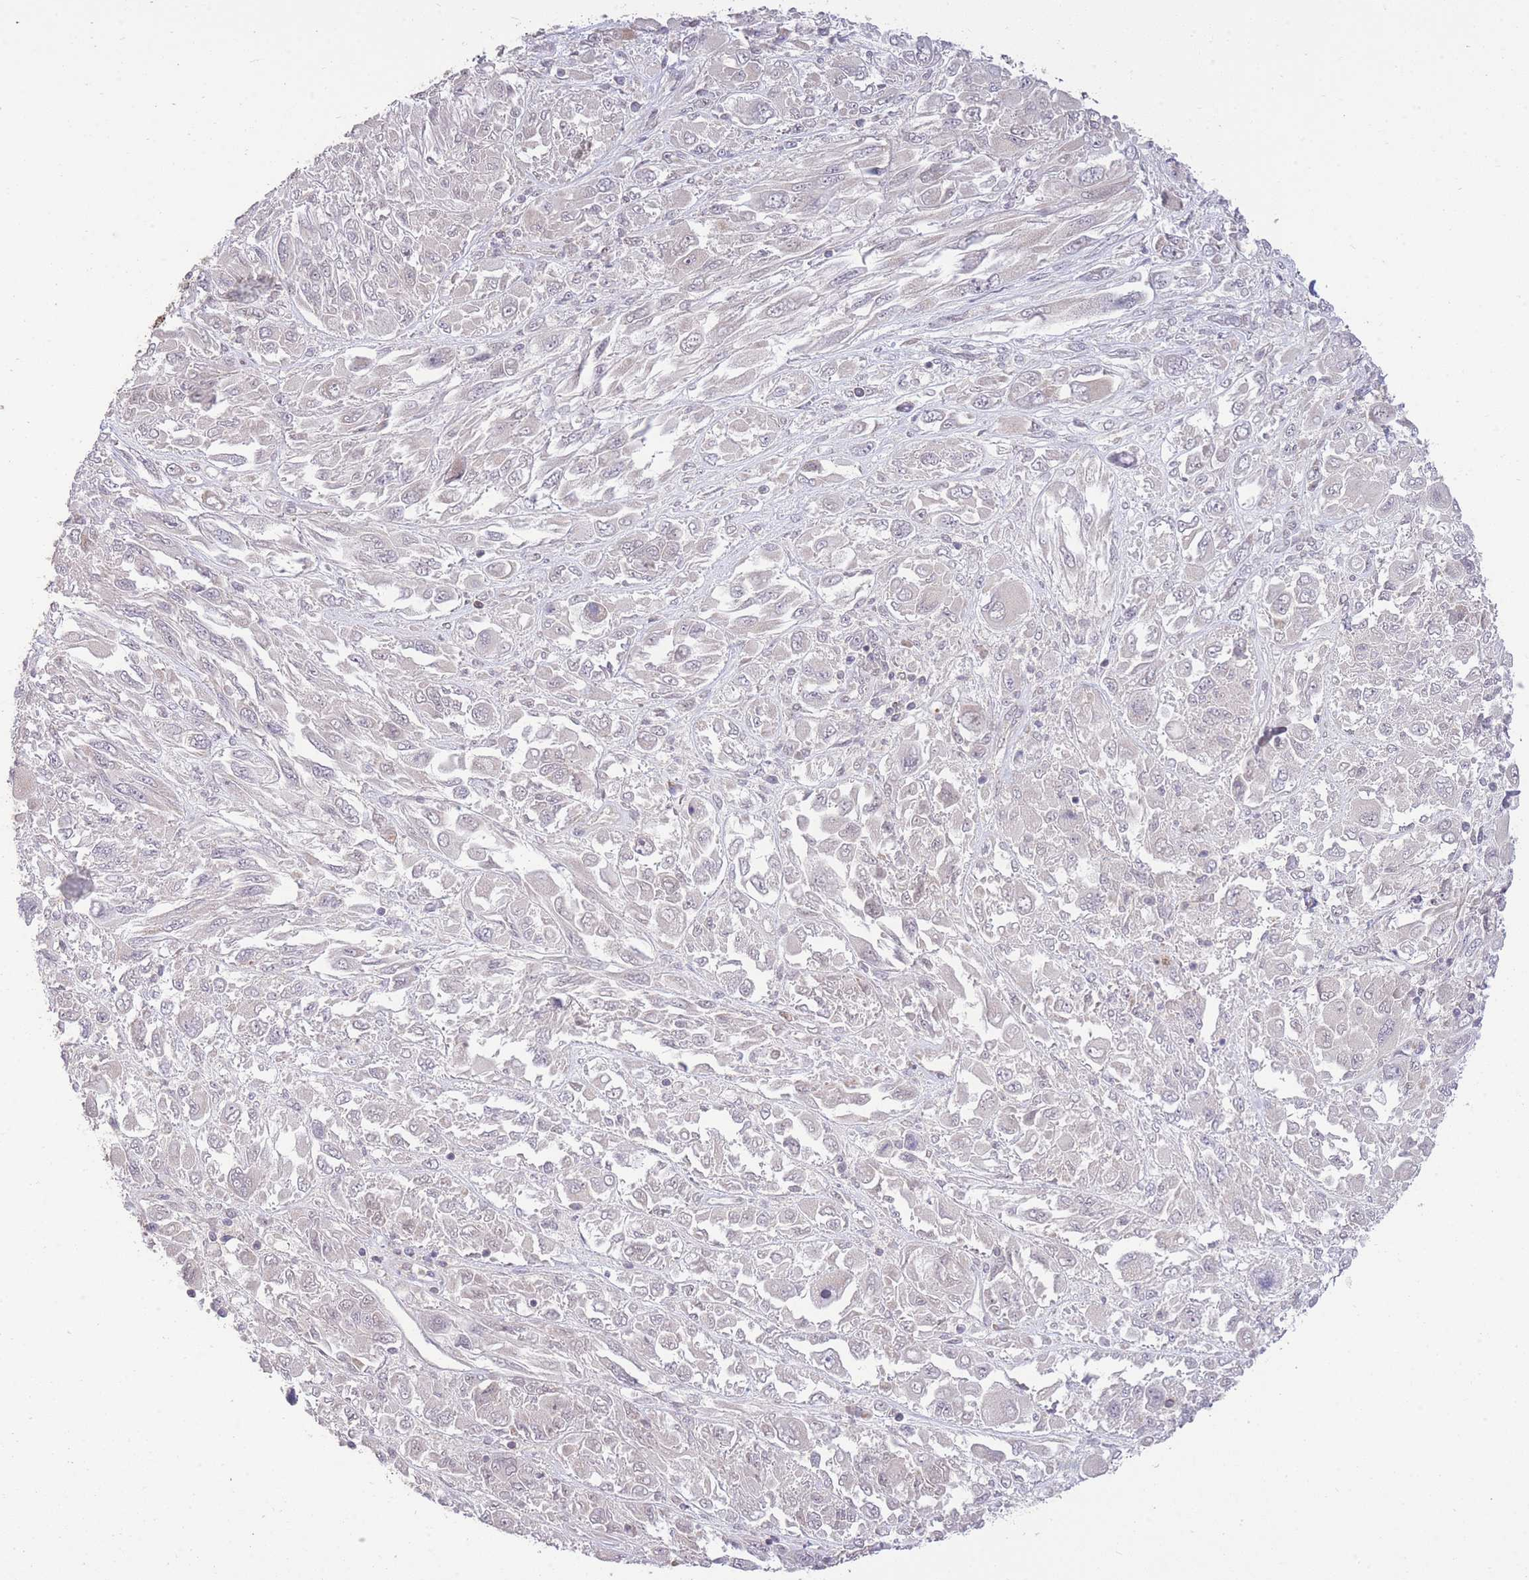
{"staining": {"intensity": "negative", "quantity": "none", "location": "none"}, "tissue": "melanoma", "cell_type": "Tumor cells", "image_type": "cancer", "snomed": [{"axis": "morphology", "description": "Malignant melanoma, NOS"}, {"axis": "topography", "description": "Skin"}], "caption": "Tumor cells are negative for brown protein staining in melanoma.", "gene": "ELOA2", "patient": {"sex": "female", "age": 91}}